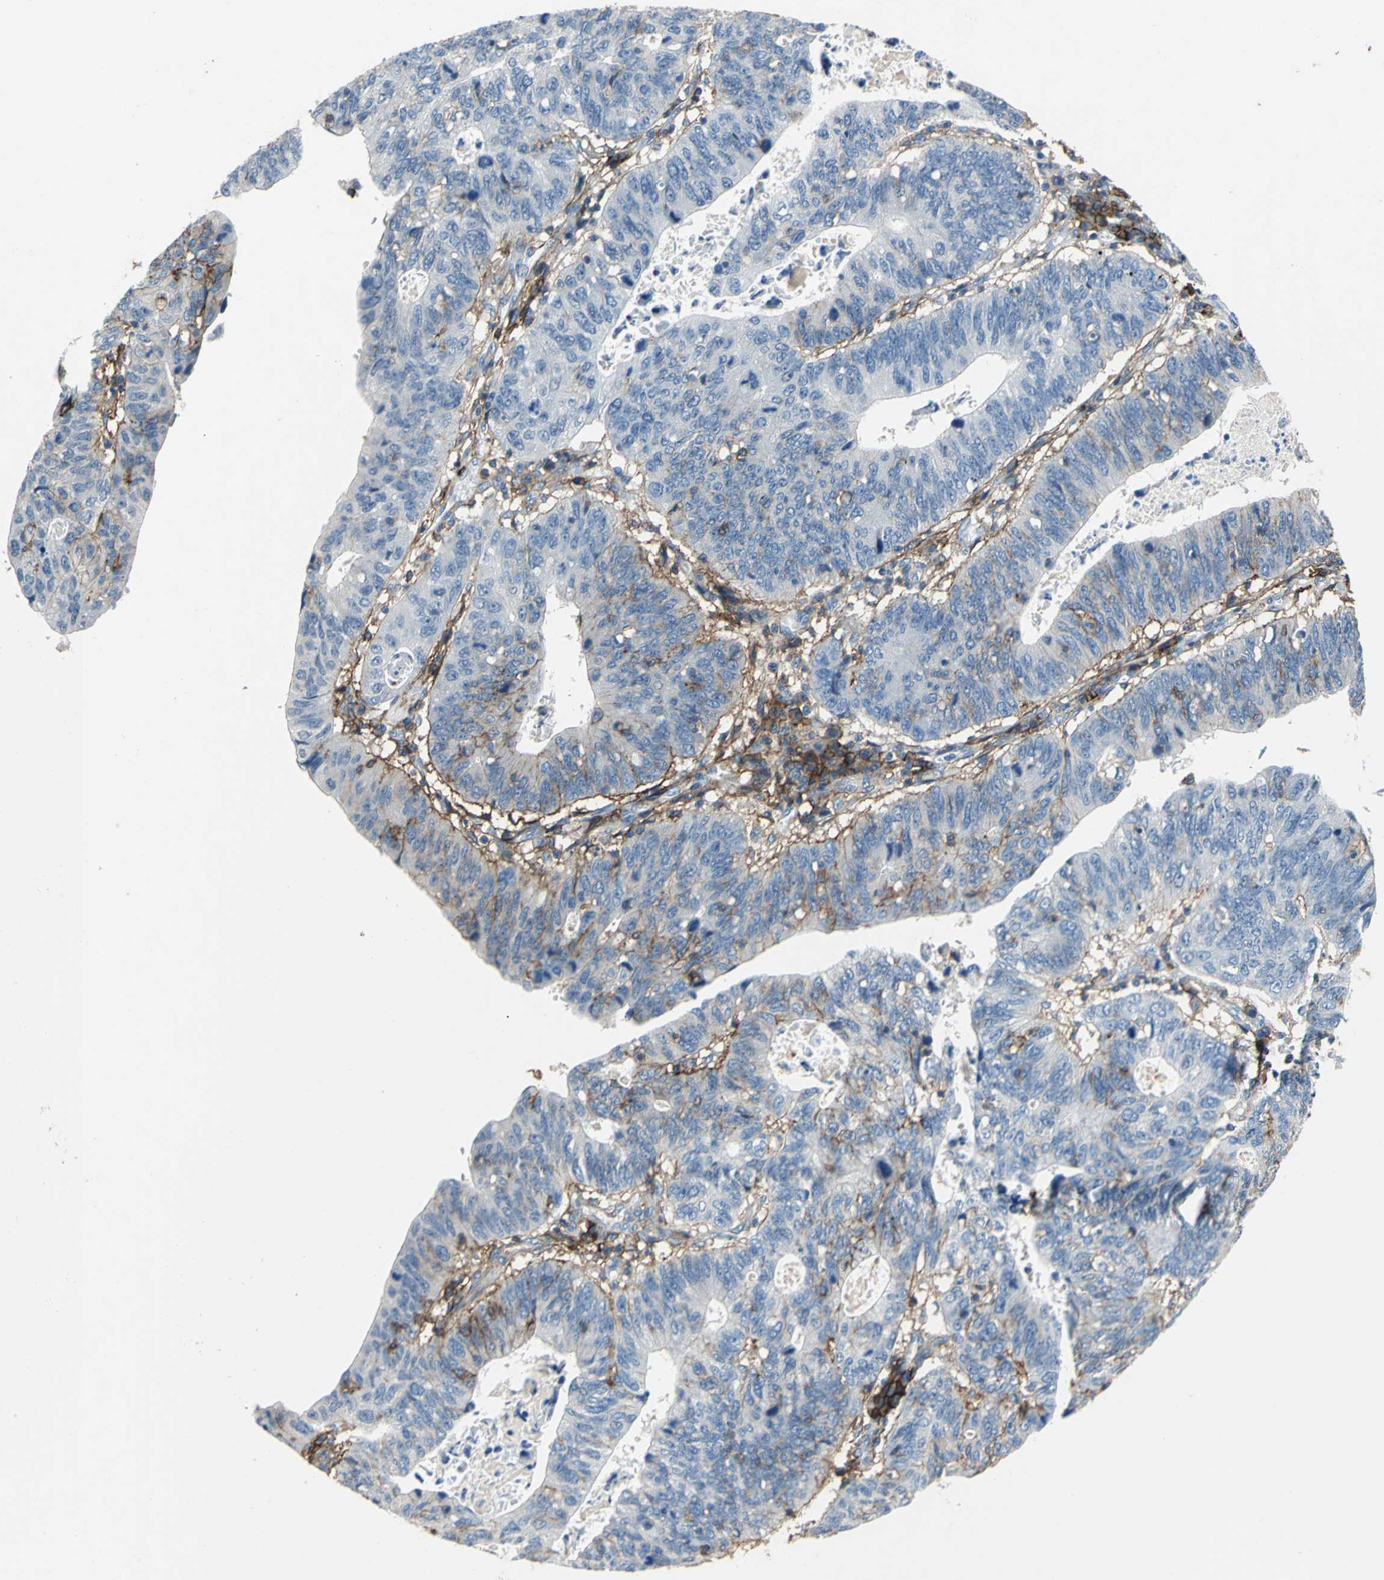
{"staining": {"intensity": "weak", "quantity": "<25%", "location": "cytoplasmic/membranous"}, "tissue": "stomach cancer", "cell_type": "Tumor cells", "image_type": "cancer", "snomed": [{"axis": "morphology", "description": "Adenocarcinoma, NOS"}, {"axis": "topography", "description": "Stomach"}], "caption": "A high-resolution image shows IHC staining of adenocarcinoma (stomach), which demonstrates no significant expression in tumor cells.", "gene": "CD44", "patient": {"sex": "male", "age": 59}}